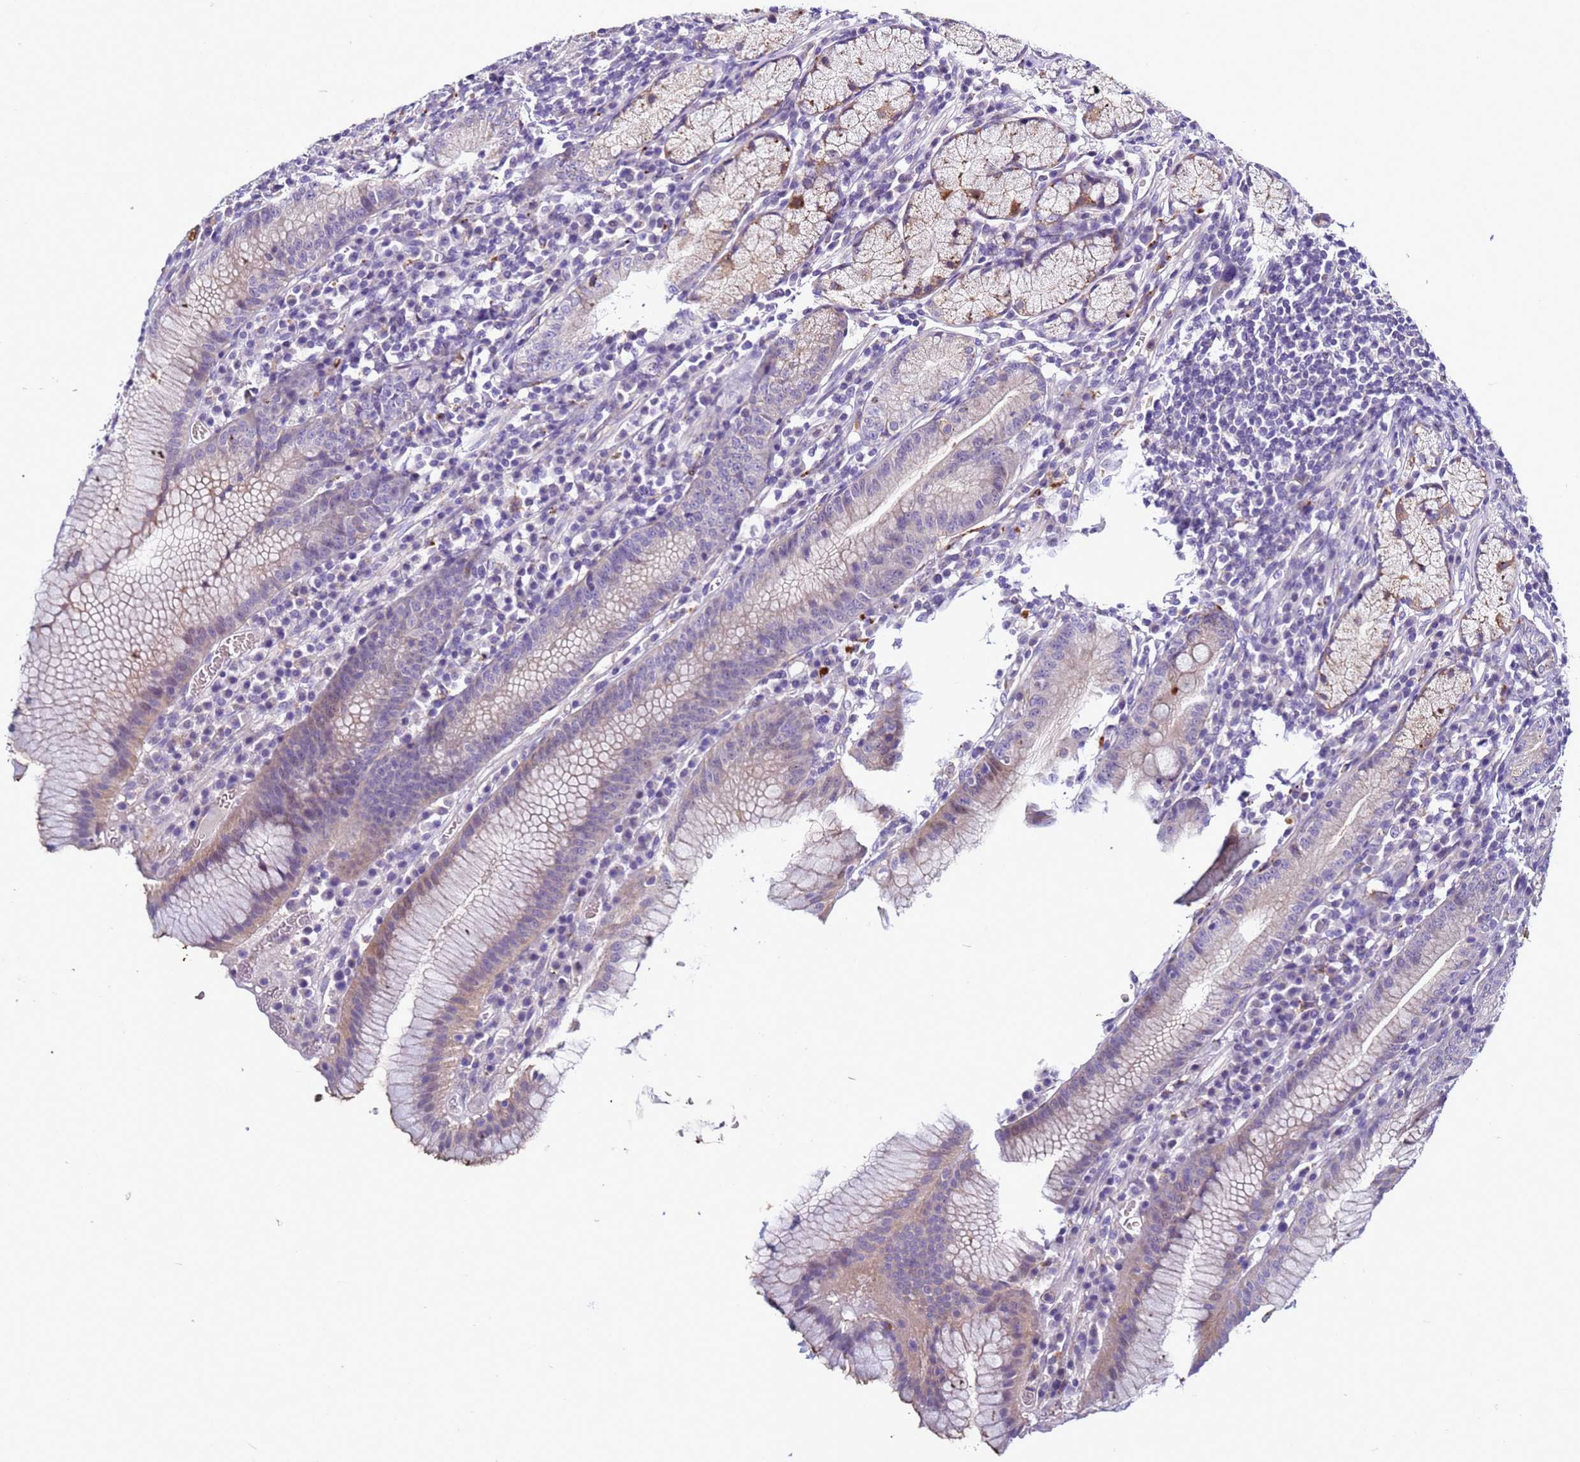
{"staining": {"intensity": "weak", "quantity": "25%-75%", "location": "cytoplasmic/membranous"}, "tissue": "stomach", "cell_type": "Glandular cells", "image_type": "normal", "snomed": [{"axis": "morphology", "description": "Normal tissue, NOS"}, {"axis": "topography", "description": "Stomach"}], "caption": "Human stomach stained with a brown dye reveals weak cytoplasmic/membranous positive expression in approximately 25%-75% of glandular cells.", "gene": "NAT1", "patient": {"sex": "male", "age": 55}}